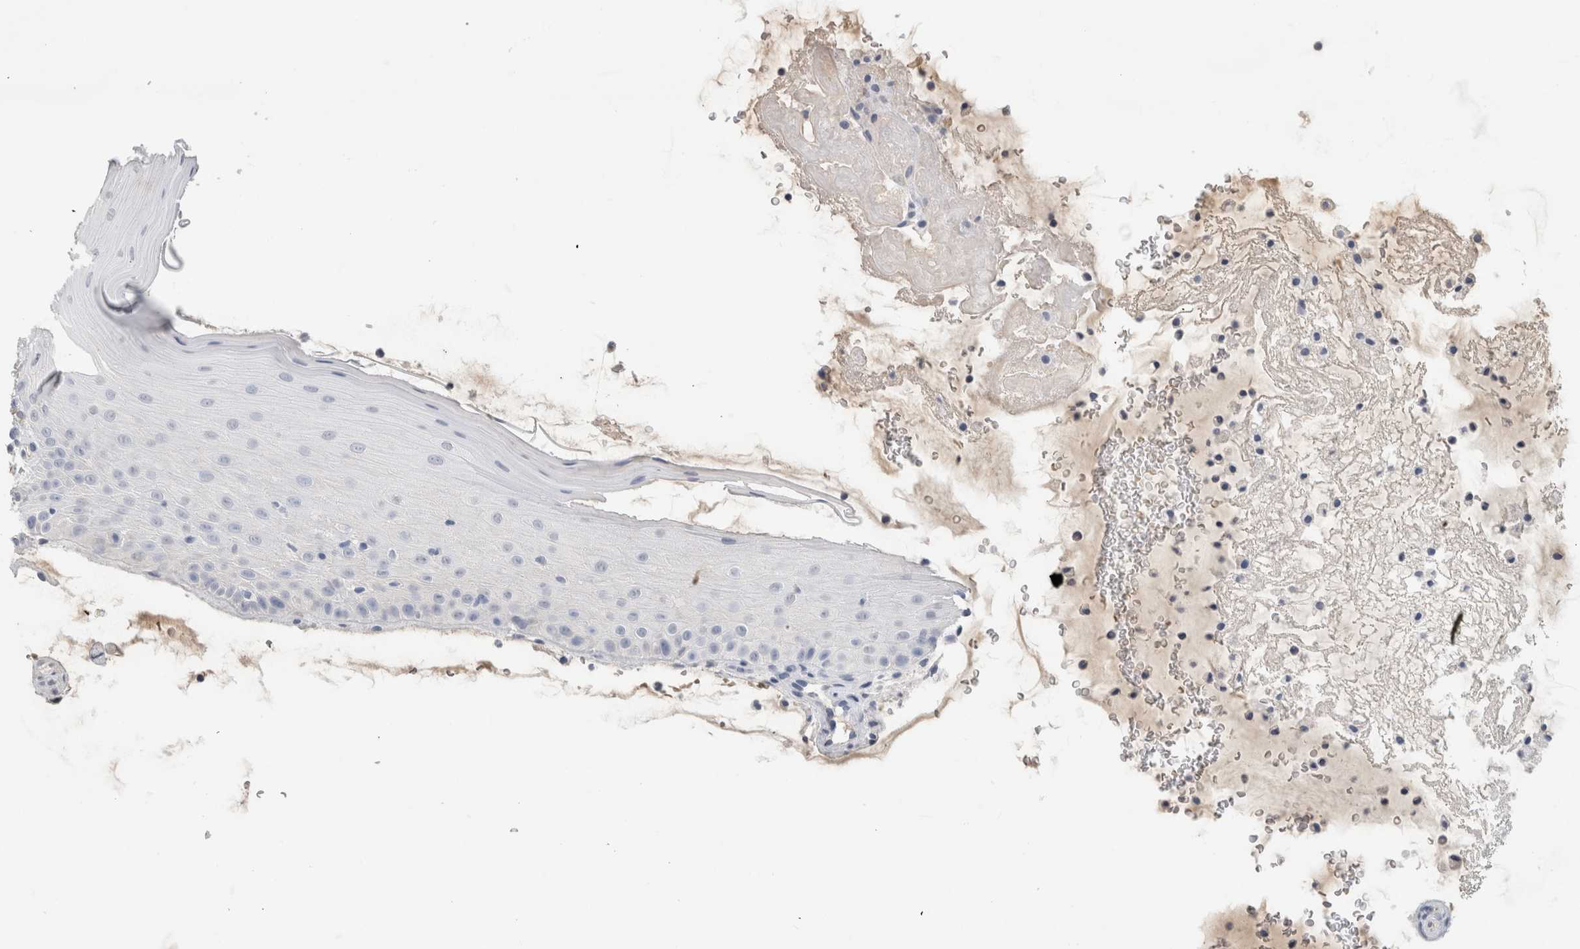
{"staining": {"intensity": "negative", "quantity": "none", "location": "none"}, "tissue": "oral mucosa", "cell_type": "Squamous epithelial cells", "image_type": "normal", "snomed": [{"axis": "morphology", "description": "Normal tissue, NOS"}, {"axis": "topography", "description": "Oral tissue"}], "caption": "Immunohistochemical staining of benign oral mucosa shows no significant positivity in squamous epithelial cells.", "gene": "SCGB1A1", "patient": {"sex": "male", "age": 13}}